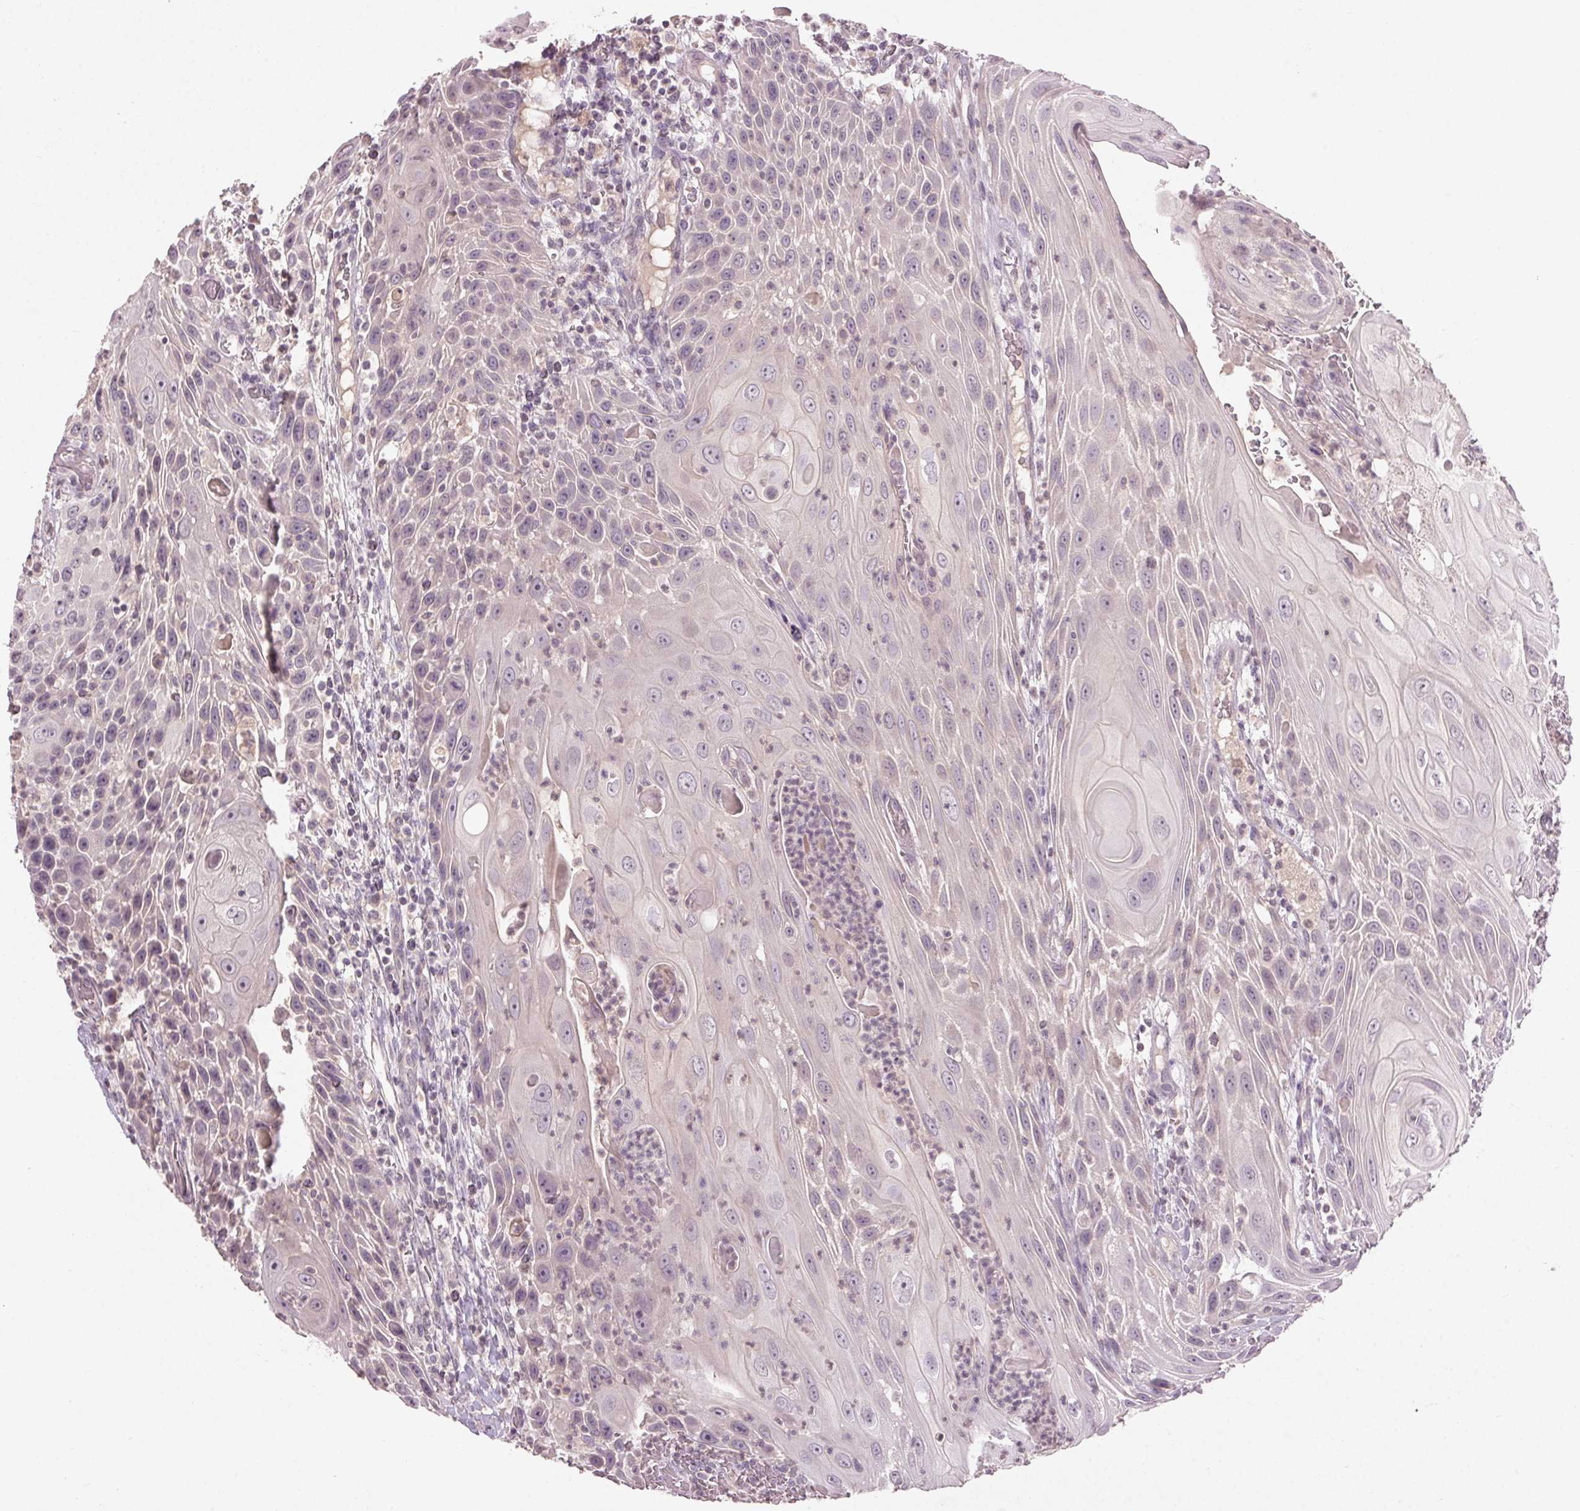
{"staining": {"intensity": "negative", "quantity": "none", "location": "none"}, "tissue": "head and neck cancer", "cell_type": "Tumor cells", "image_type": "cancer", "snomed": [{"axis": "morphology", "description": "Squamous cell carcinoma, NOS"}, {"axis": "topography", "description": "Head-Neck"}], "caption": "High power microscopy photomicrograph of an IHC histopathology image of squamous cell carcinoma (head and neck), revealing no significant staining in tumor cells. (Stains: DAB IHC with hematoxylin counter stain, Microscopy: brightfield microscopy at high magnification).", "gene": "KLRC3", "patient": {"sex": "male", "age": 69}}